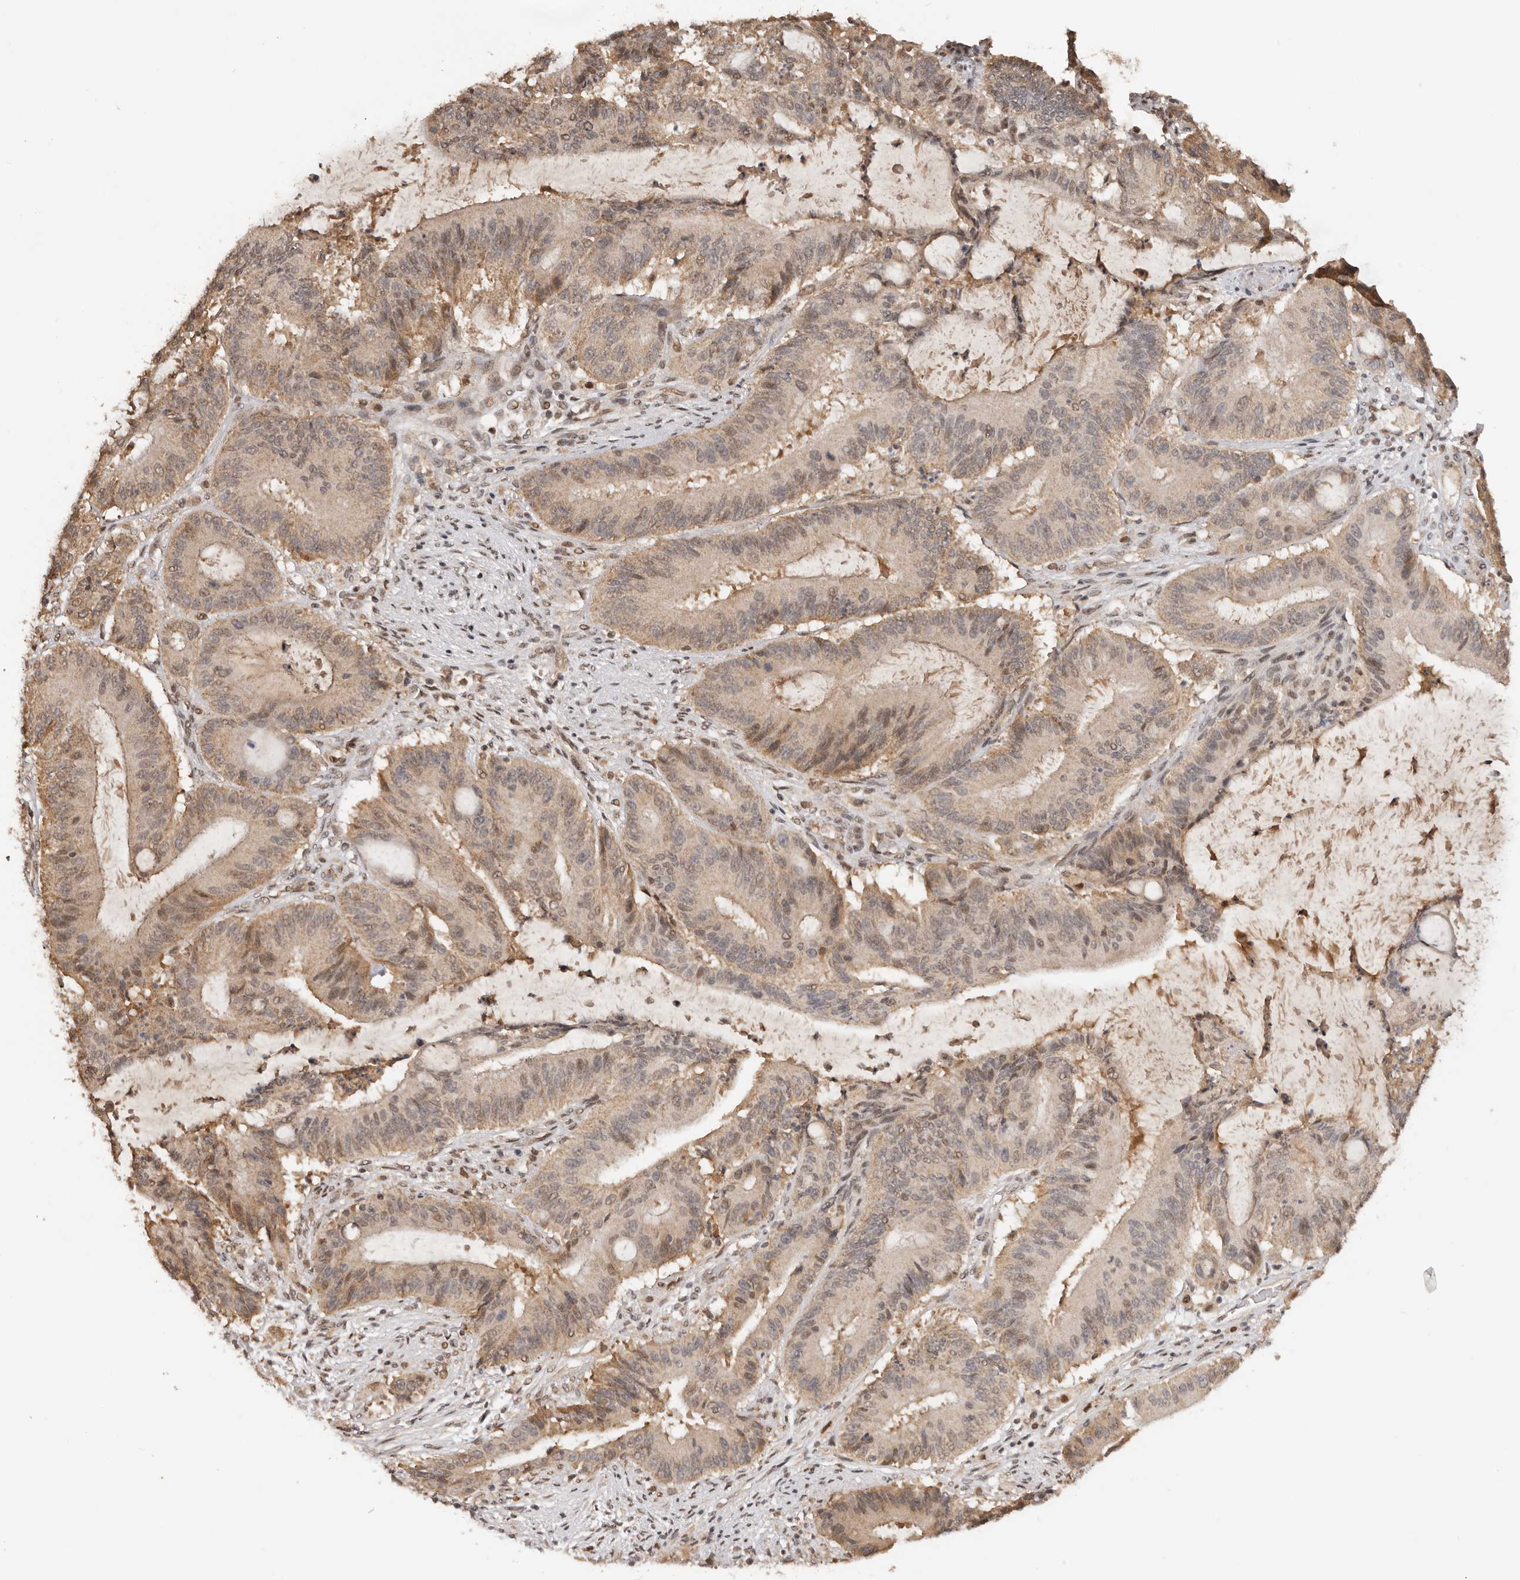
{"staining": {"intensity": "weak", "quantity": ">75%", "location": "cytoplasmic/membranous,nuclear"}, "tissue": "liver cancer", "cell_type": "Tumor cells", "image_type": "cancer", "snomed": [{"axis": "morphology", "description": "Normal tissue, NOS"}, {"axis": "morphology", "description": "Cholangiocarcinoma"}, {"axis": "topography", "description": "Liver"}, {"axis": "topography", "description": "Peripheral nerve tissue"}], "caption": "An image showing weak cytoplasmic/membranous and nuclear positivity in approximately >75% of tumor cells in liver cholangiocarcinoma, as visualized by brown immunohistochemical staining.", "gene": "SEC14L1", "patient": {"sex": "female", "age": 73}}